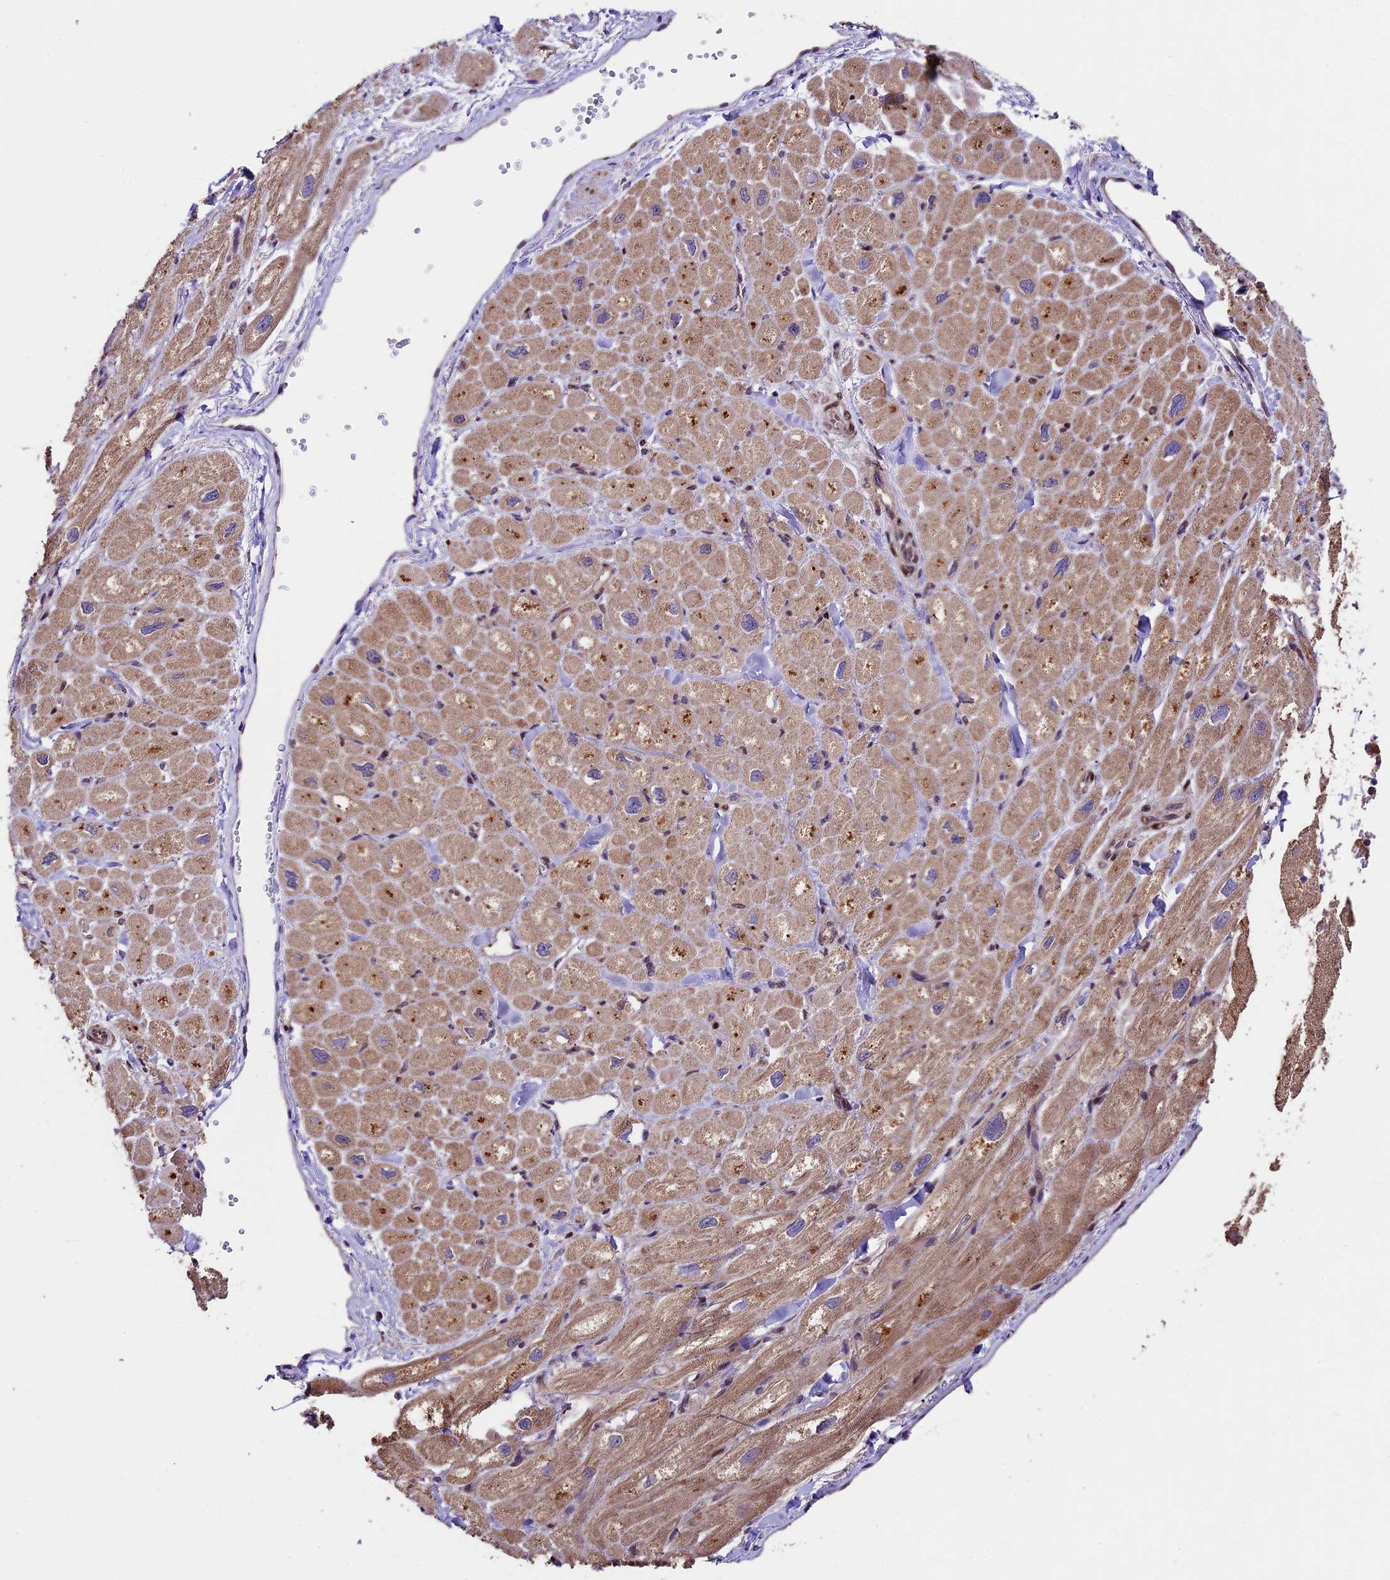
{"staining": {"intensity": "moderate", "quantity": "25%-75%", "location": "cytoplasmic/membranous"}, "tissue": "heart muscle", "cell_type": "Cardiomyocytes", "image_type": "normal", "snomed": [{"axis": "morphology", "description": "Normal tissue, NOS"}, {"axis": "topography", "description": "Heart"}], "caption": "Protein analysis of normal heart muscle reveals moderate cytoplasmic/membranous staining in approximately 25%-75% of cardiomyocytes. (Stains: DAB (3,3'-diaminobenzidine) in brown, nuclei in blue, Microscopy: brightfield microscopy at high magnification).", "gene": "SBNO2", "patient": {"sex": "male", "age": 65}}